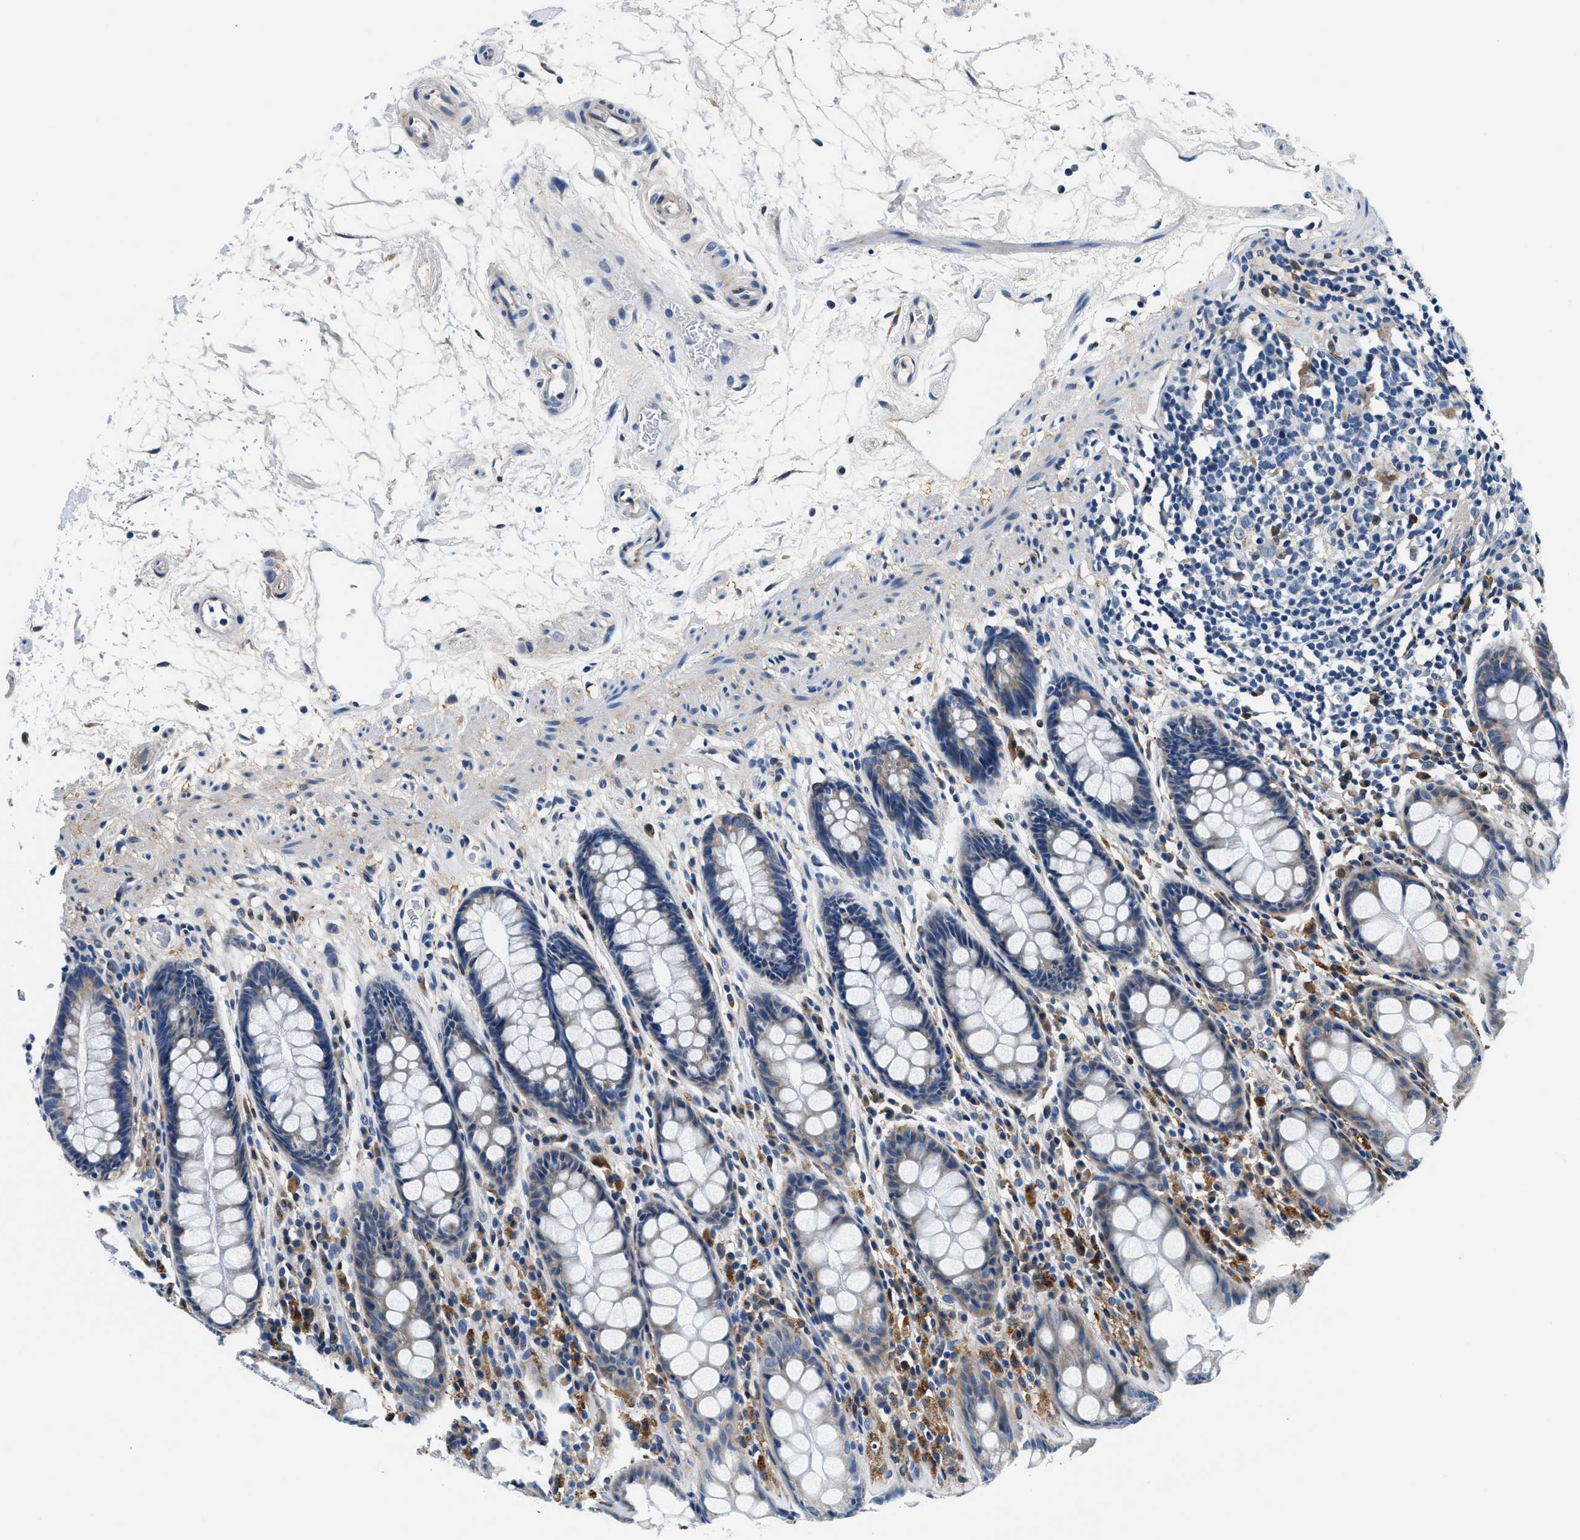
{"staining": {"intensity": "weak", "quantity": "<25%", "location": "cytoplasmic/membranous"}, "tissue": "rectum", "cell_type": "Glandular cells", "image_type": "normal", "snomed": [{"axis": "morphology", "description": "Normal tissue, NOS"}, {"axis": "topography", "description": "Rectum"}], "caption": "Image shows no protein staining in glandular cells of benign rectum.", "gene": "SLFN11", "patient": {"sex": "male", "age": 64}}